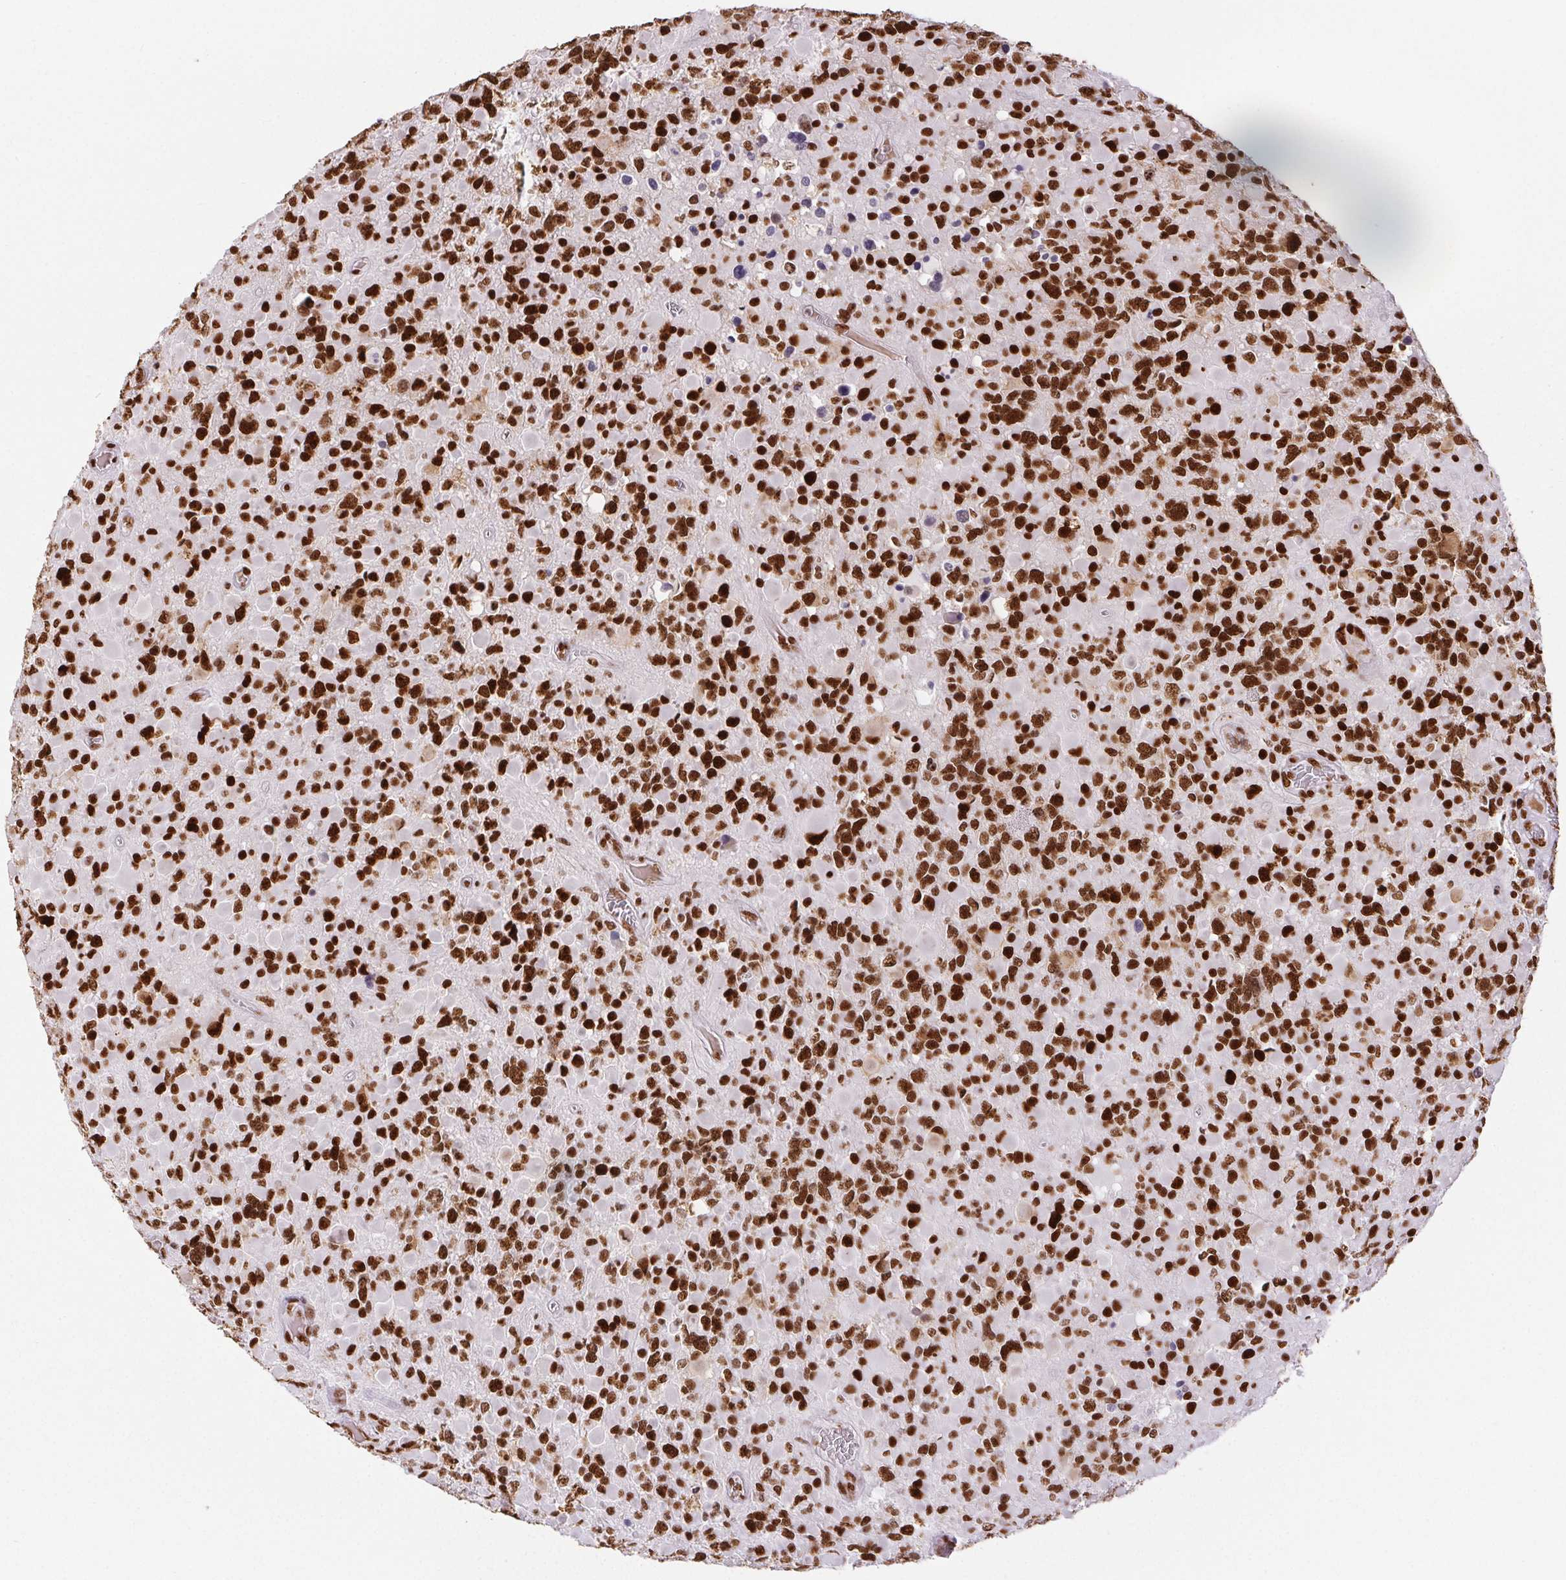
{"staining": {"intensity": "strong", "quantity": ">75%", "location": "nuclear"}, "tissue": "glioma", "cell_type": "Tumor cells", "image_type": "cancer", "snomed": [{"axis": "morphology", "description": "Glioma, malignant, High grade"}, {"axis": "topography", "description": "Brain"}], "caption": "High-grade glioma (malignant) was stained to show a protein in brown. There is high levels of strong nuclear staining in approximately >75% of tumor cells. The staining was performed using DAB to visualize the protein expression in brown, while the nuclei were stained in blue with hematoxylin (Magnification: 20x).", "gene": "ZNF80", "patient": {"sex": "female", "age": 40}}